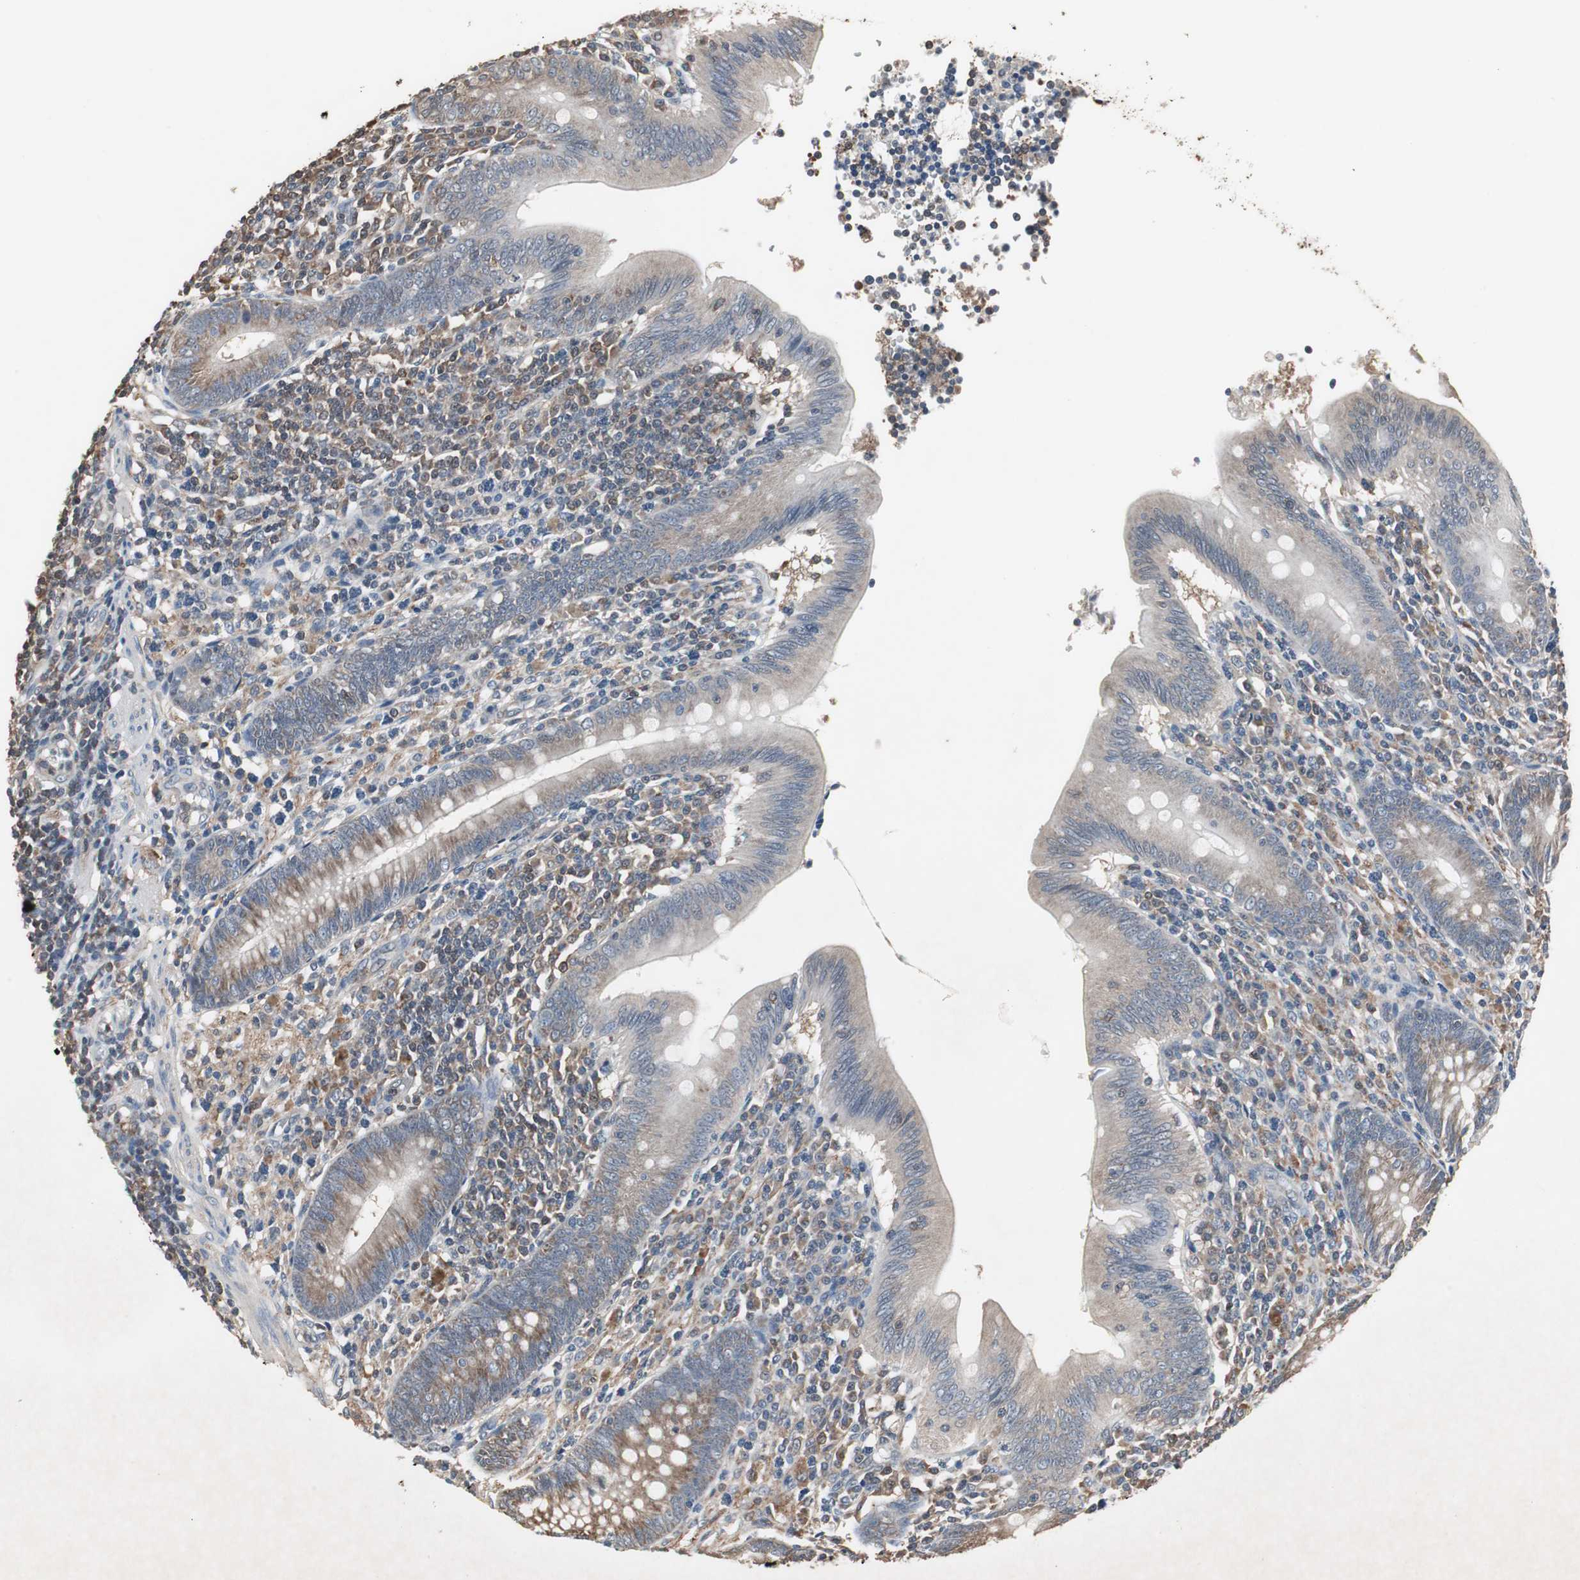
{"staining": {"intensity": "weak", "quantity": ">75%", "location": "cytoplasmic/membranous"}, "tissue": "appendix", "cell_type": "Glandular cells", "image_type": "normal", "snomed": [{"axis": "morphology", "description": "Normal tissue, NOS"}, {"axis": "morphology", "description": "Inflammation, NOS"}, {"axis": "topography", "description": "Appendix"}], "caption": "Weak cytoplasmic/membranous protein expression is present in approximately >75% of glandular cells in appendix.", "gene": "ZSCAN22", "patient": {"sex": "male", "age": 46}}